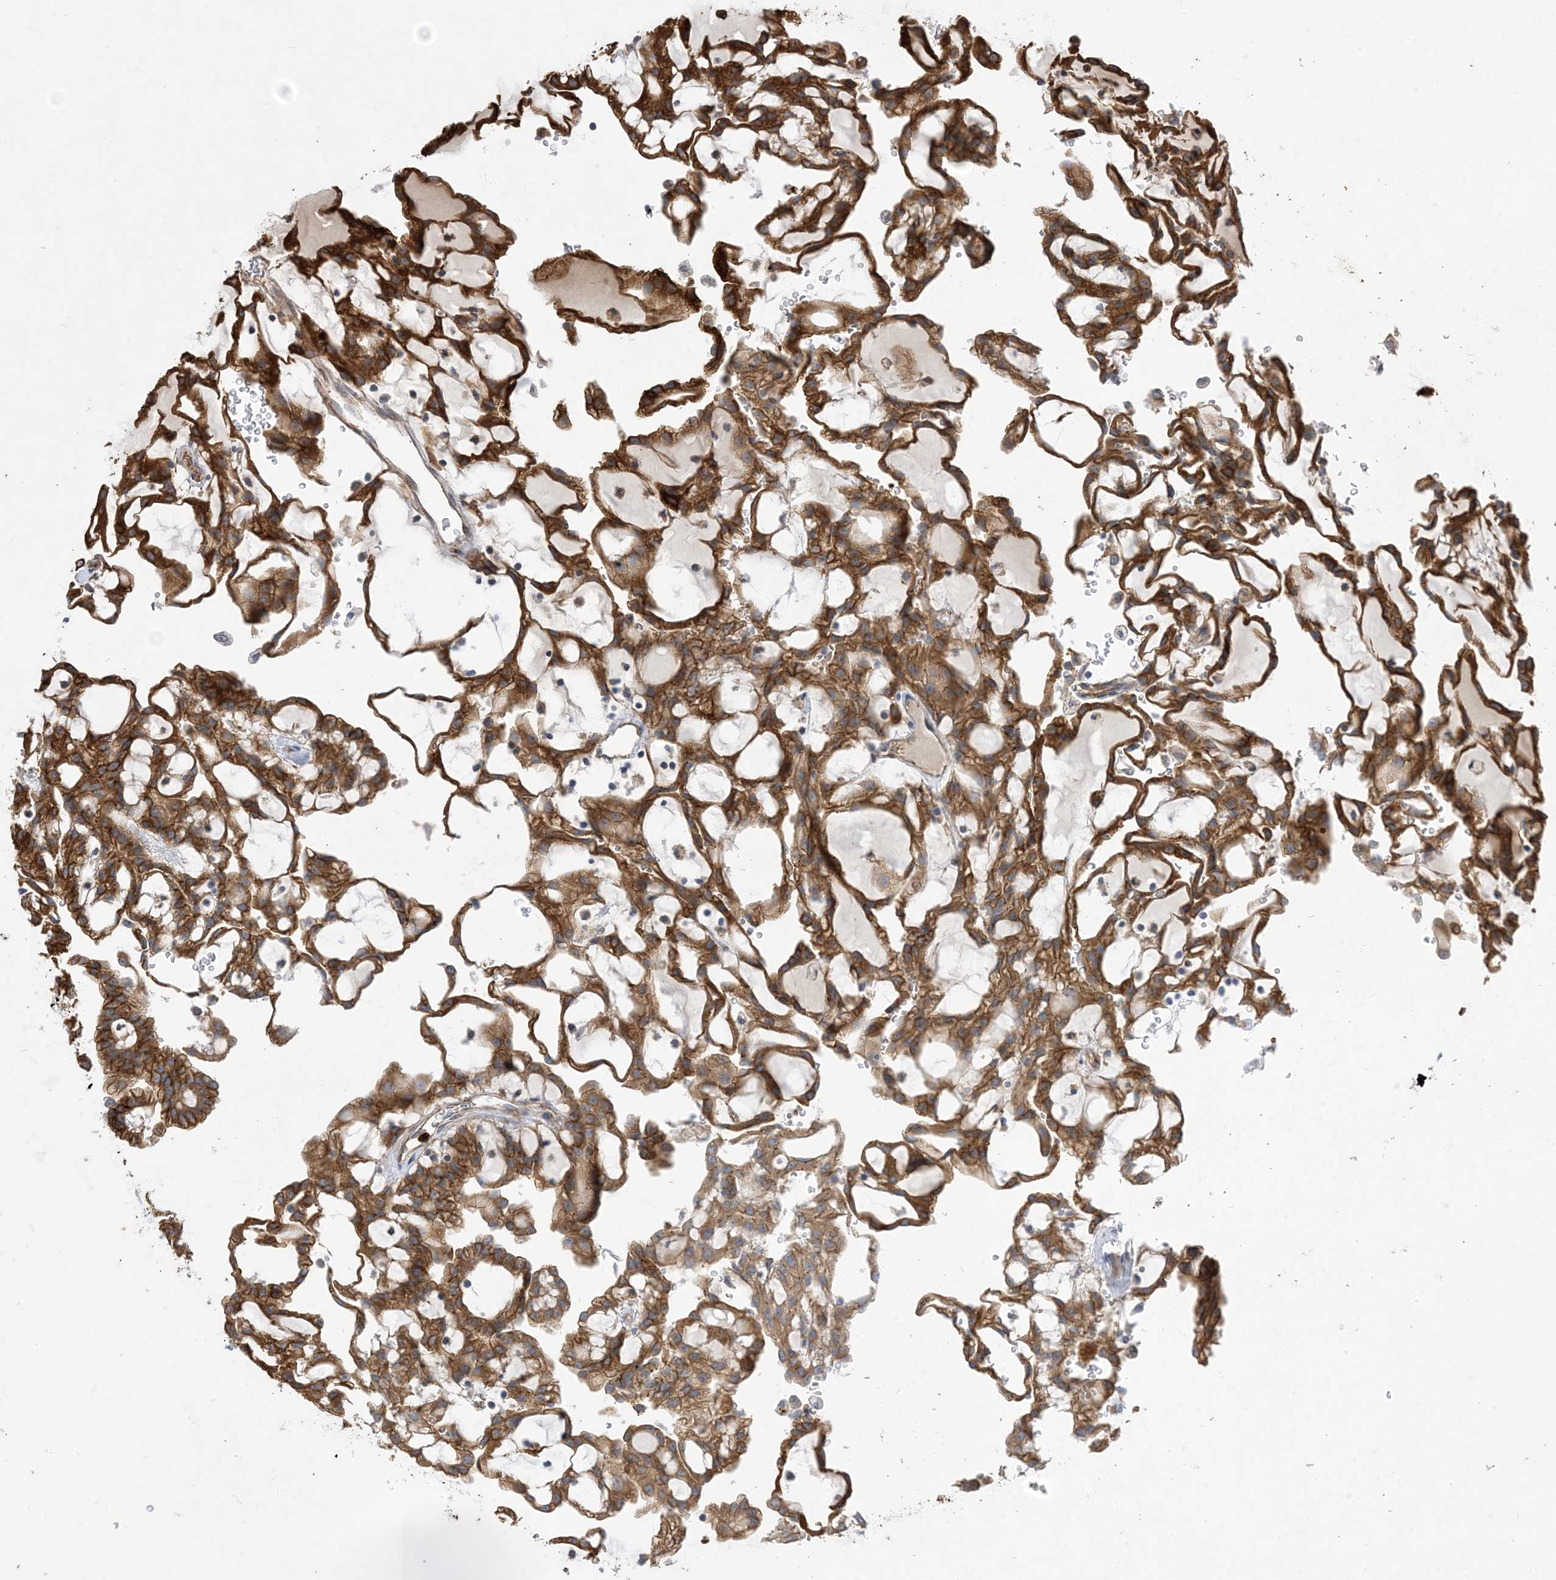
{"staining": {"intensity": "strong", "quantity": ">75%", "location": "cytoplasmic/membranous"}, "tissue": "renal cancer", "cell_type": "Tumor cells", "image_type": "cancer", "snomed": [{"axis": "morphology", "description": "Adenocarcinoma, NOS"}, {"axis": "topography", "description": "Kidney"}], "caption": "Immunohistochemistry (IHC) (DAB (3,3'-diaminobenzidine)) staining of human renal cancer shows strong cytoplasmic/membranous protein positivity in about >75% of tumor cells. Nuclei are stained in blue.", "gene": "OTOP1", "patient": {"sex": "male", "age": 63}}